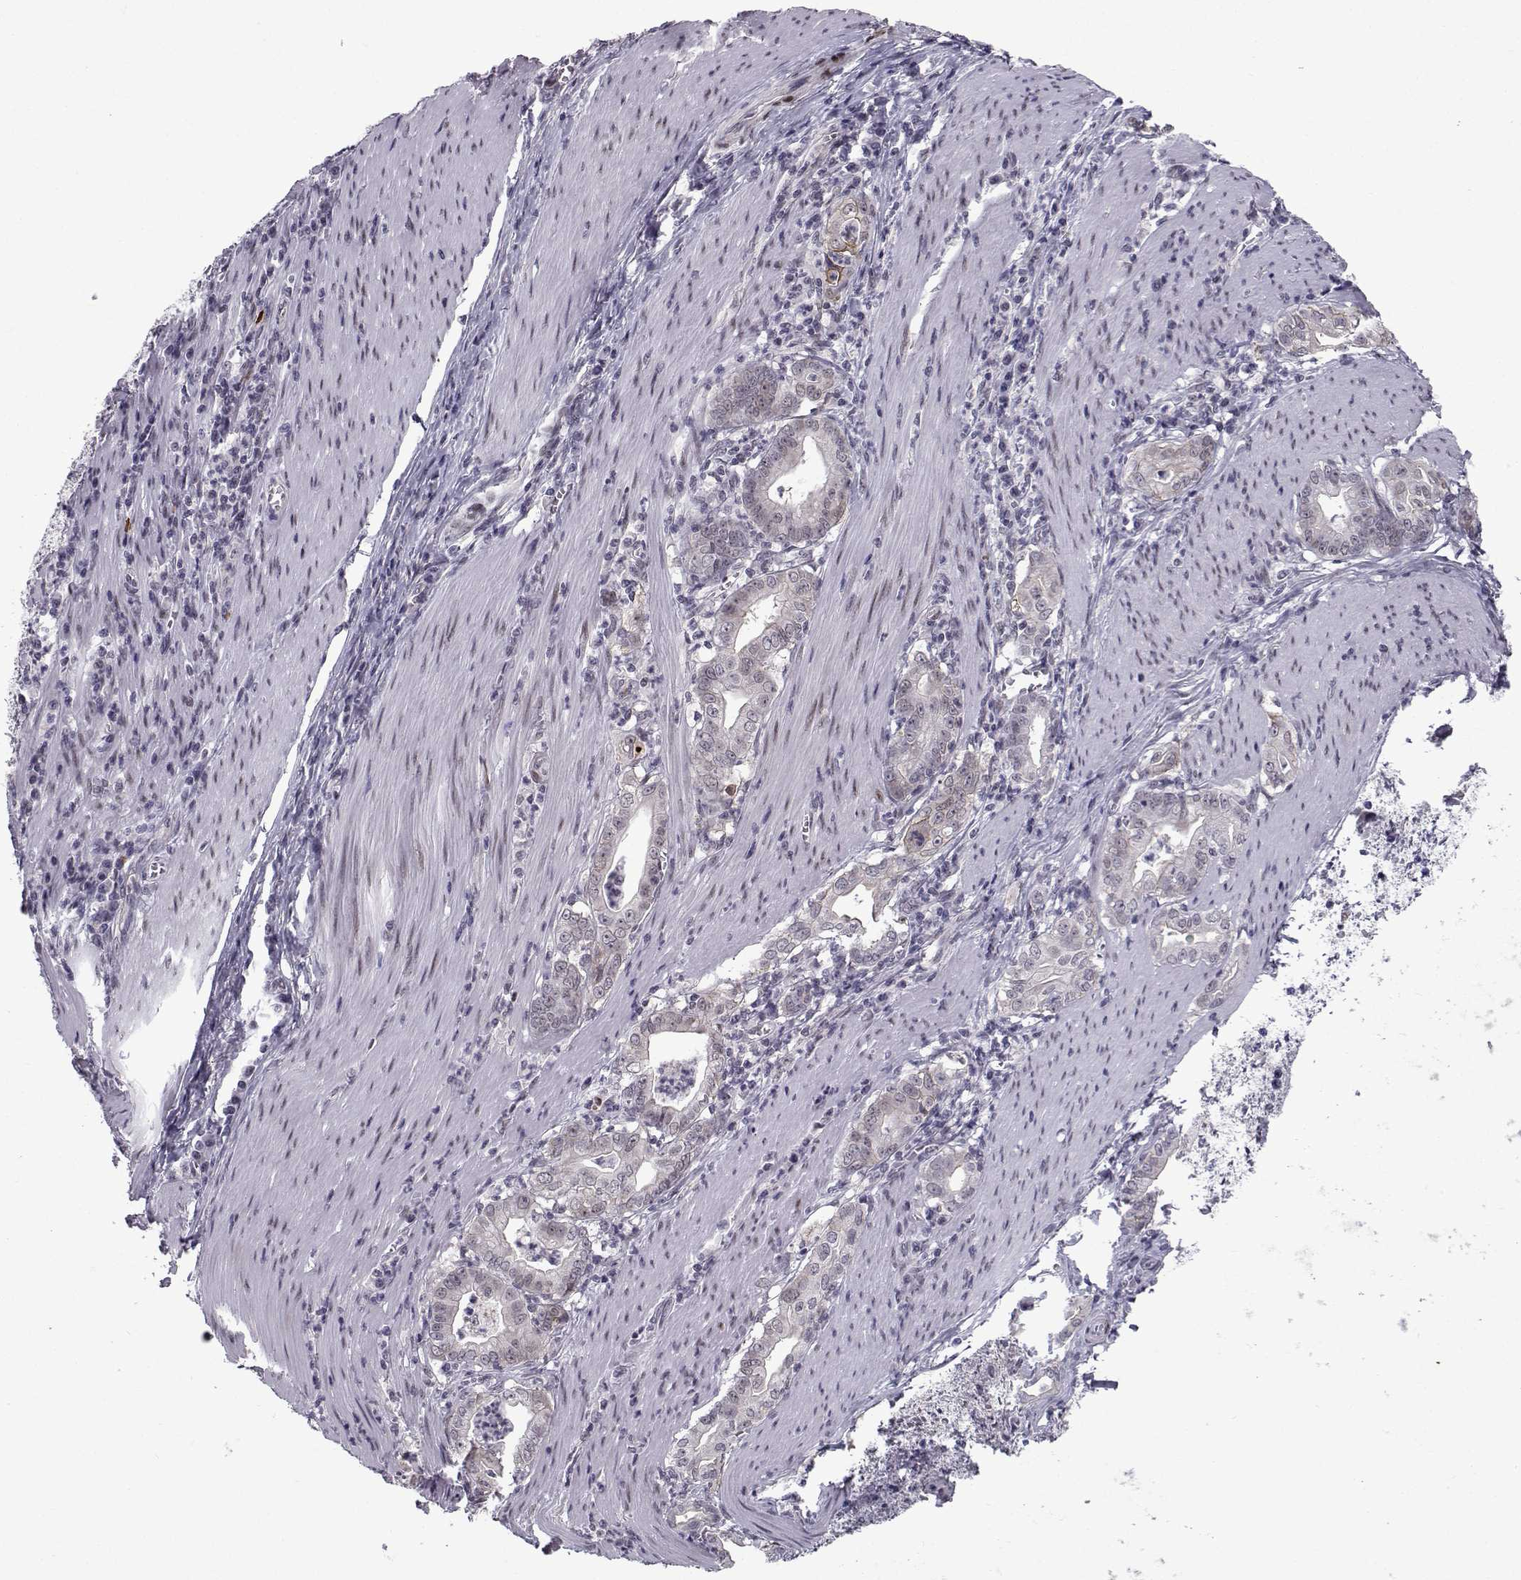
{"staining": {"intensity": "negative", "quantity": "none", "location": "none"}, "tissue": "stomach cancer", "cell_type": "Tumor cells", "image_type": "cancer", "snomed": [{"axis": "morphology", "description": "Adenocarcinoma, NOS"}, {"axis": "topography", "description": "Stomach, upper"}], "caption": "Tumor cells are negative for protein expression in human stomach cancer (adenocarcinoma). (DAB immunohistochemistry (IHC) with hematoxylin counter stain).", "gene": "RBM24", "patient": {"sex": "female", "age": 79}}